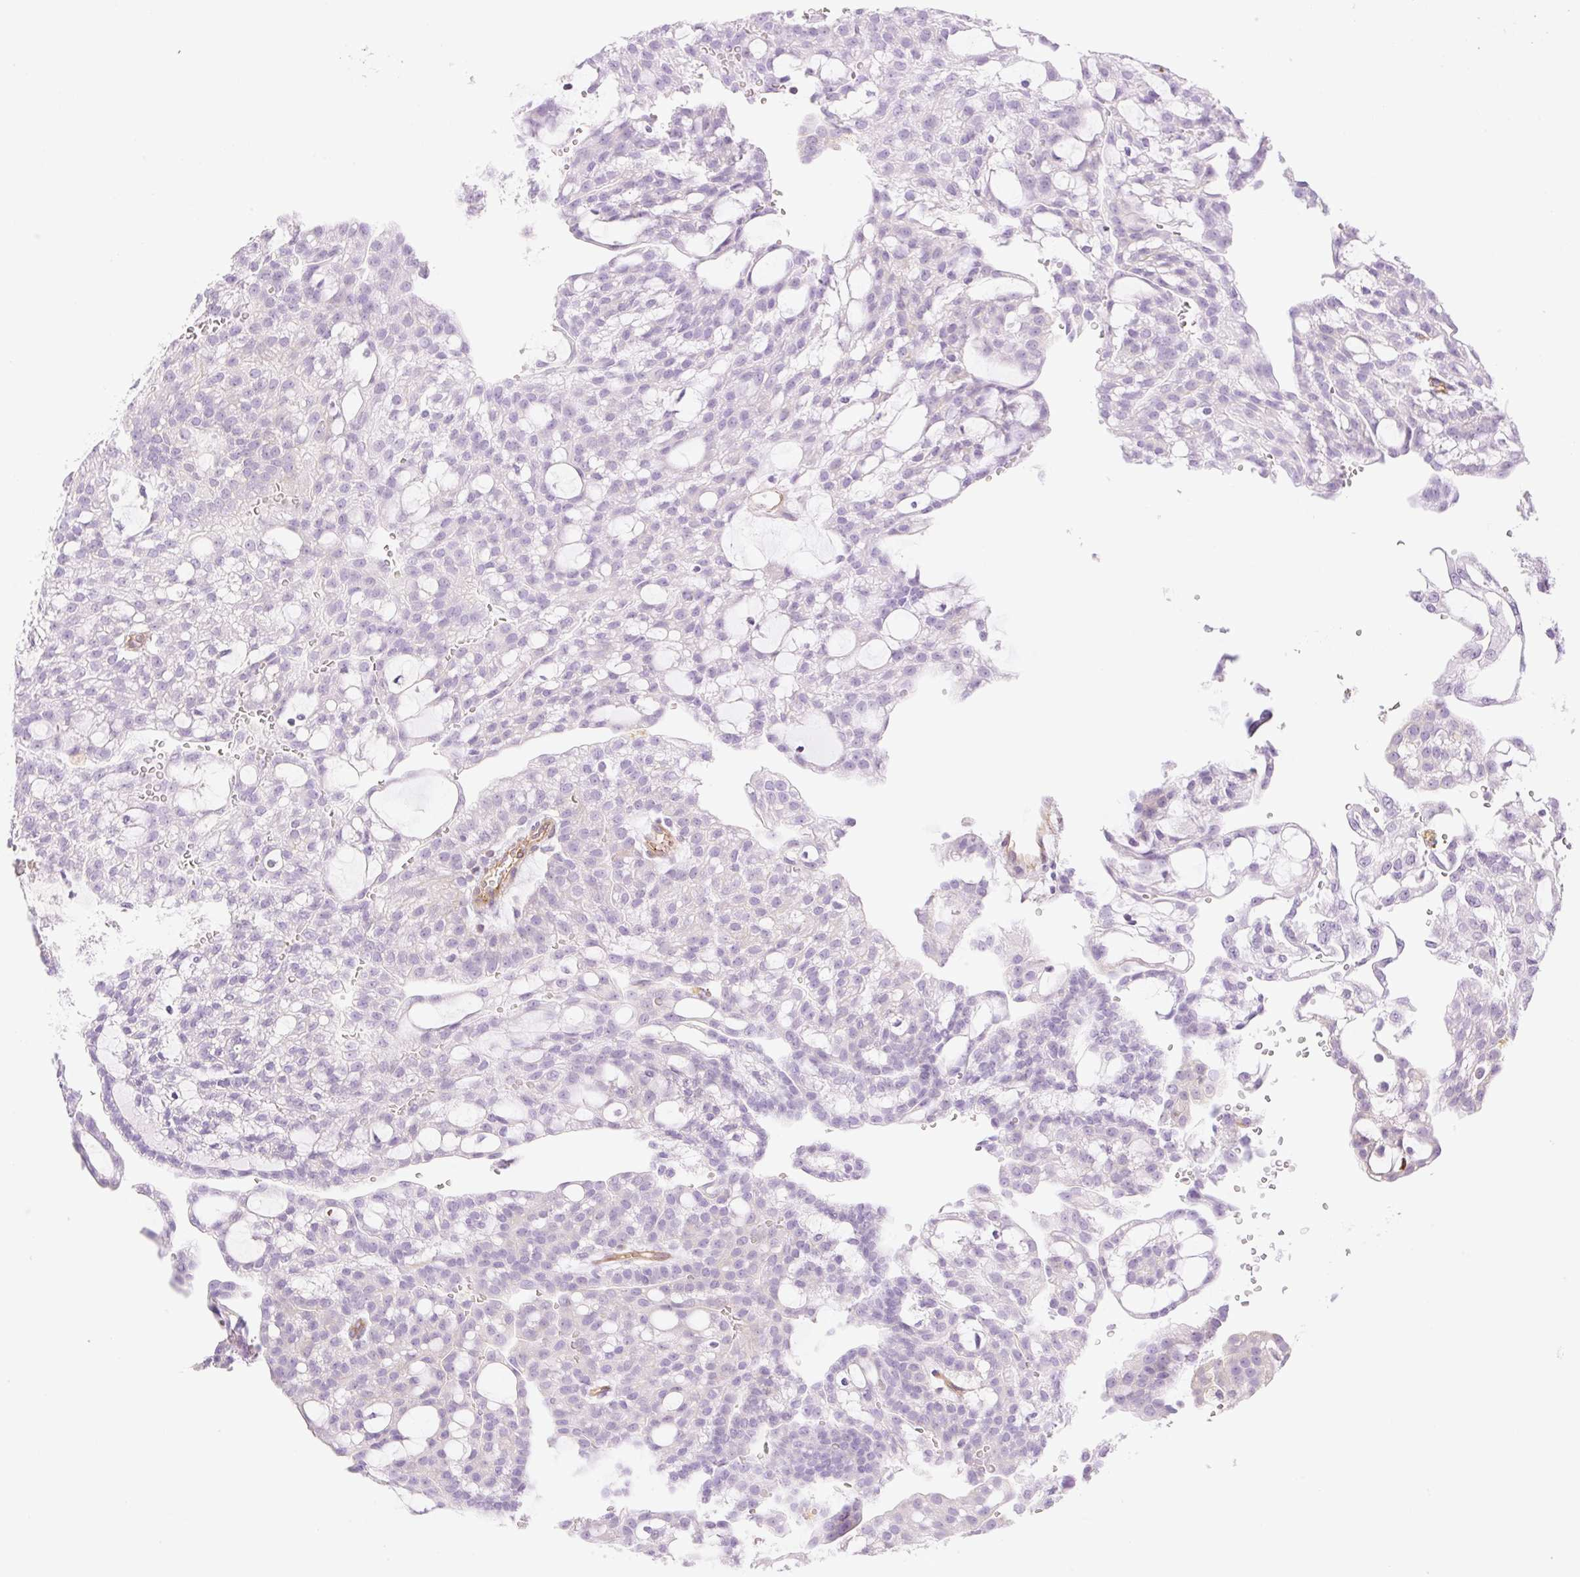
{"staining": {"intensity": "negative", "quantity": "none", "location": "none"}, "tissue": "renal cancer", "cell_type": "Tumor cells", "image_type": "cancer", "snomed": [{"axis": "morphology", "description": "Adenocarcinoma, NOS"}, {"axis": "topography", "description": "Kidney"}], "caption": "The image displays no staining of tumor cells in renal cancer.", "gene": "EHD3", "patient": {"sex": "male", "age": 63}}